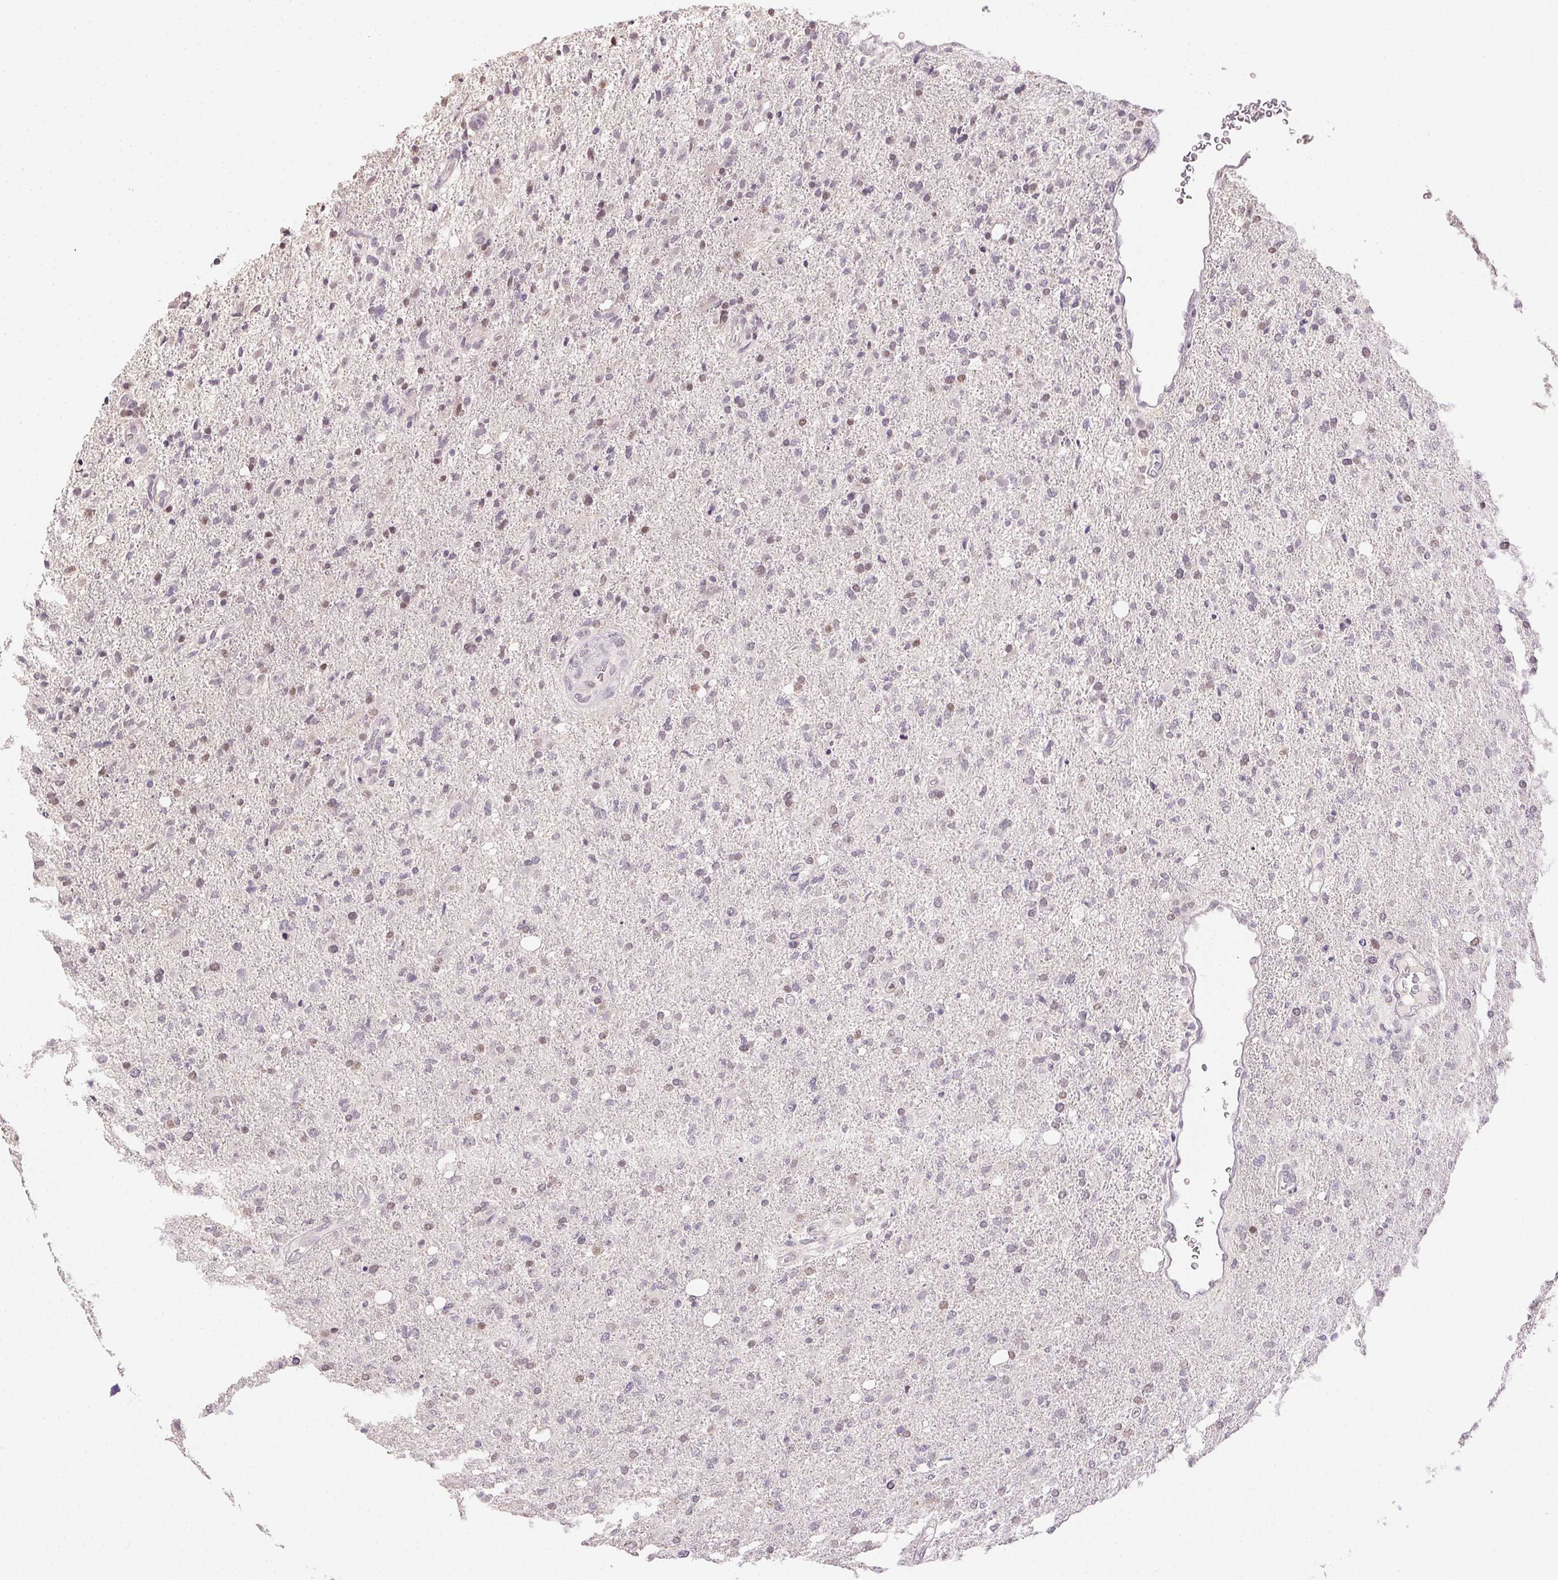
{"staining": {"intensity": "negative", "quantity": "none", "location": "none"}, "tissue": "glioma", "cell_type": "Tumor cells", "image_type": "cancer", "snomed": [{"axis": "morphology", "description": "Glioma, malignant, High grade"}, {"axis": "topography", "description": "Cerebral cortex"}], "caption": "This is a histopathology image of immunohistochemistry staining of glioma, which shows no positivity in tumor cells.", "gene": "POLR3G", "patient": {"sex": "male", "age": 70}}